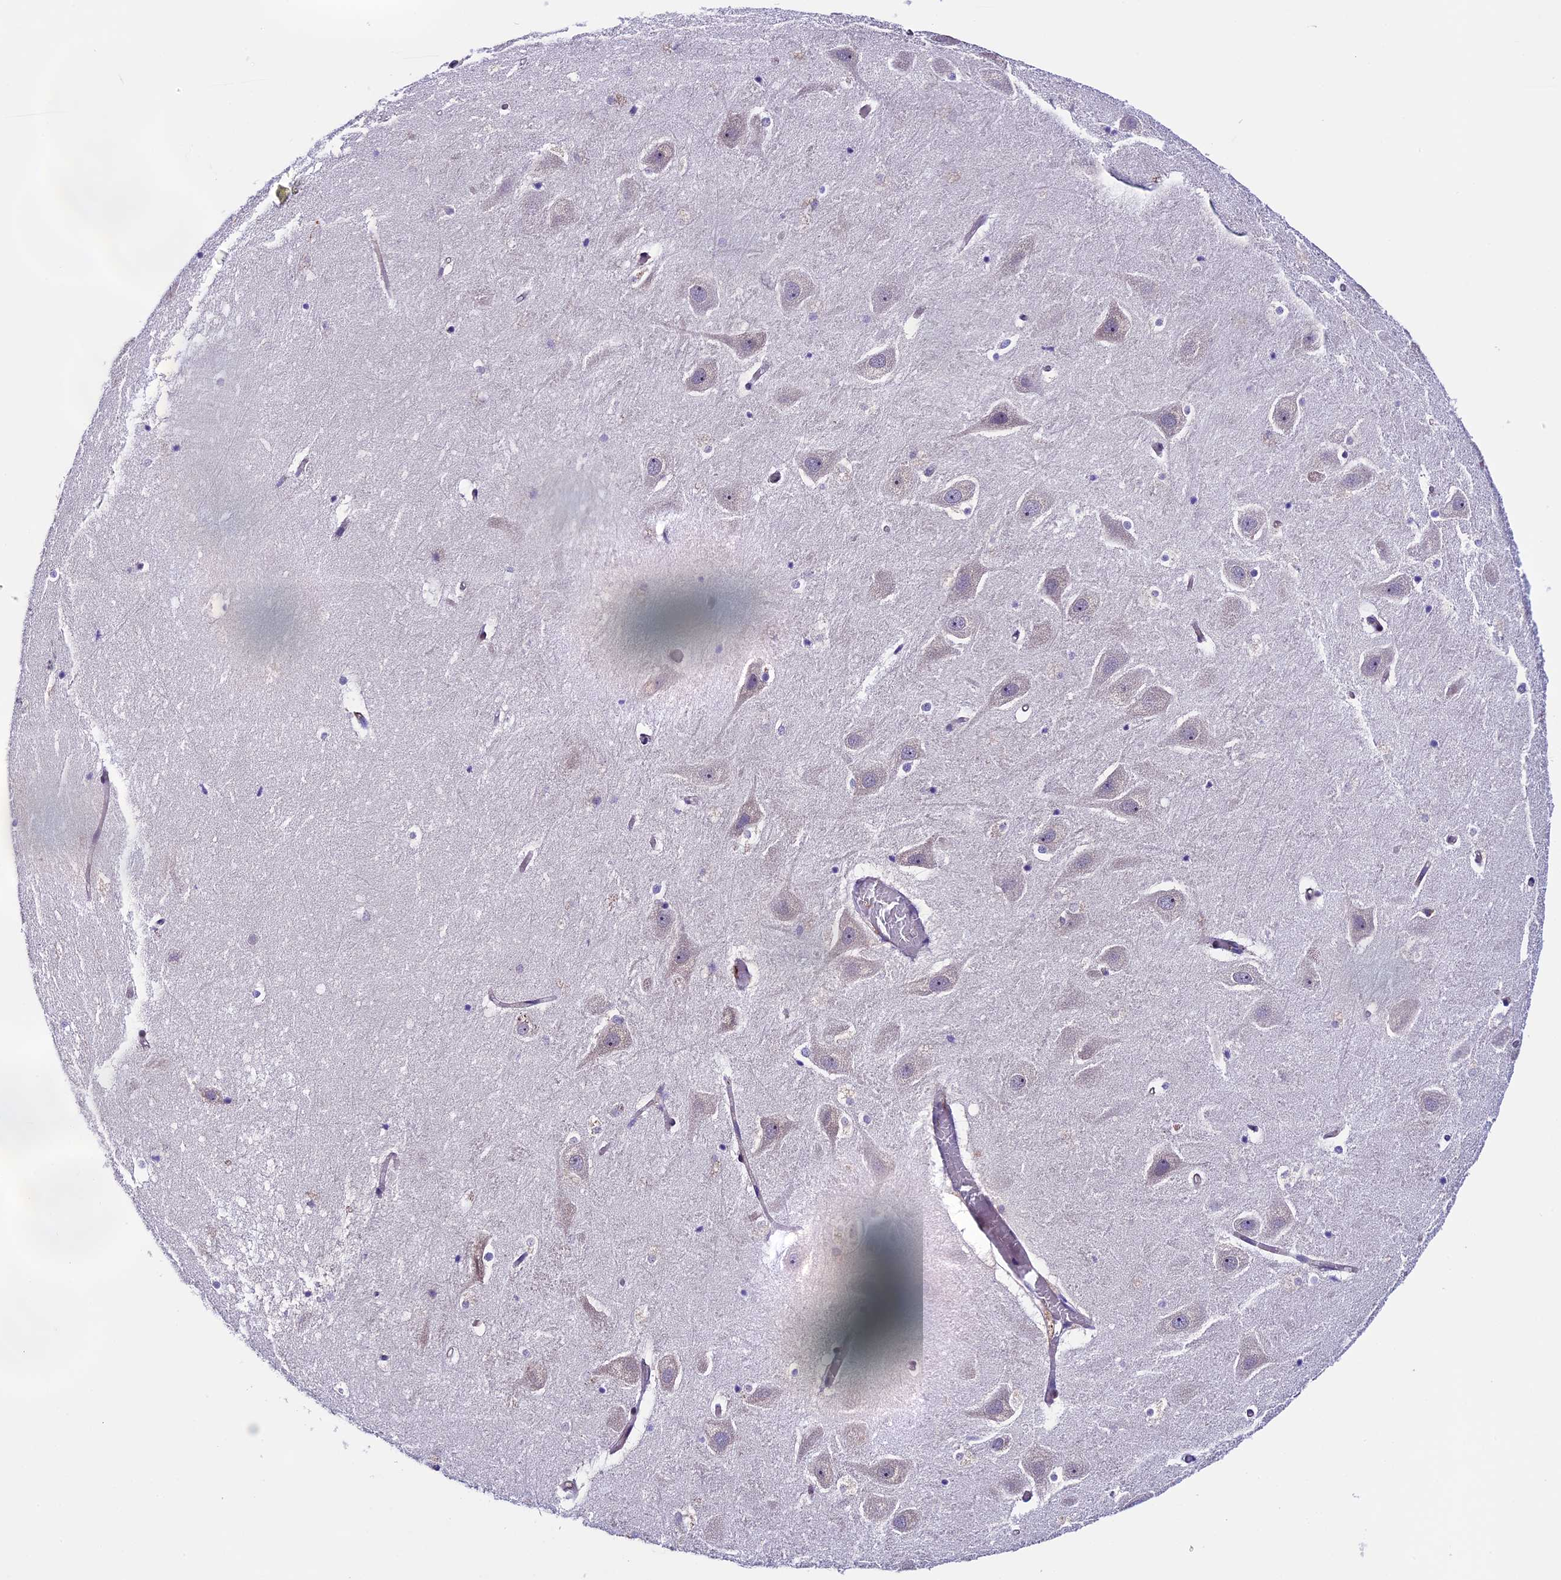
{"staining": {"intensity": "negative", "quantity": "none", "location": "none"}, "tissue": "hippocampus", "cell_type": "Glial cells", "image_type": "normal", "snomed": [{"axis": "morphology", "description": "Normal tissue, NOS"}, {"axis": "topography", "description": "Hippocampus"}], "caption": "Immunohistochemistry histopathology image of unremarkable hippocampus: hippocampus stained with DAB reveals no significant protein staining in glial cells.", "gene": "TMEM171", "patient": {"sex": "female", "age": 52}}